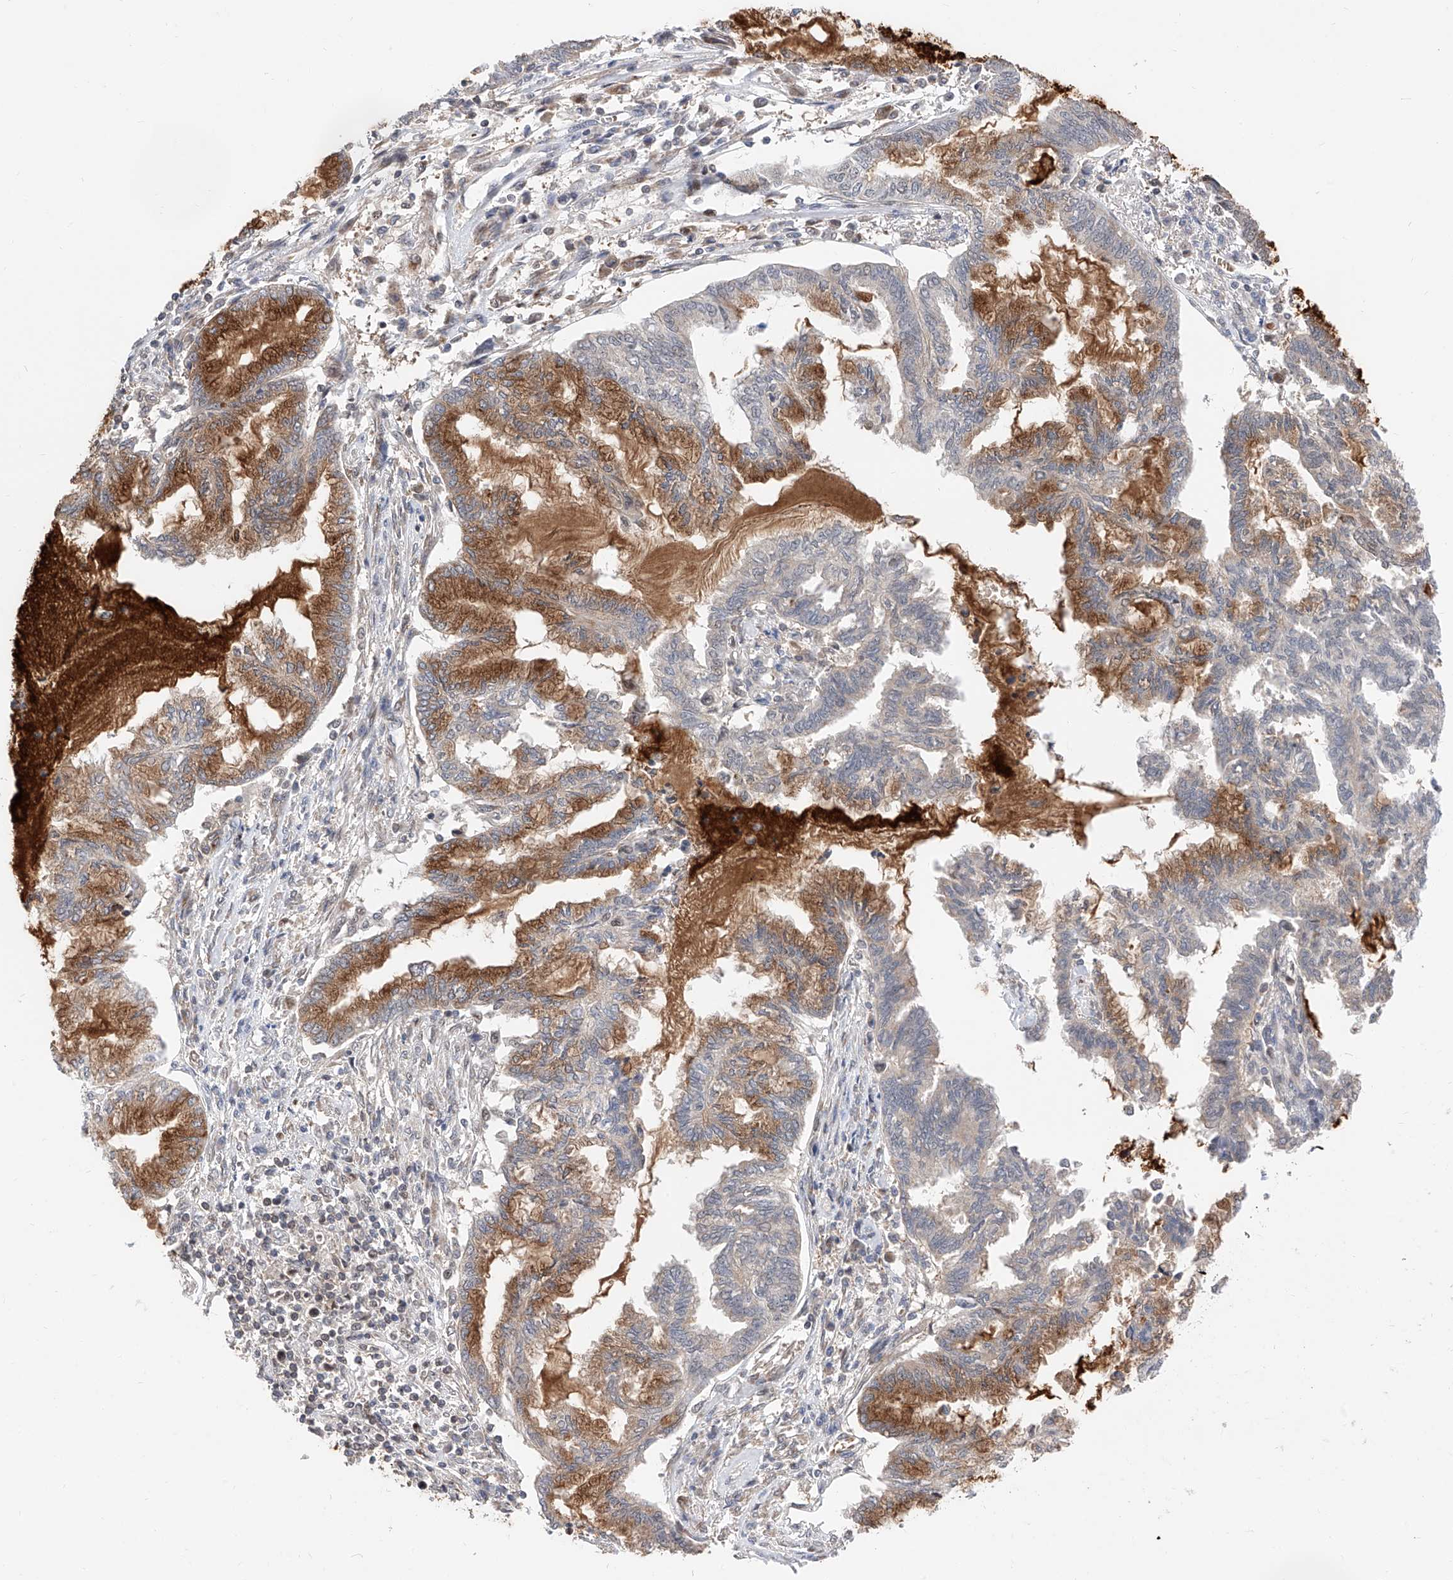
{"staining": {"intensity": "moderate", "quantity": "25%-75%", "location": "cytoplasmic/membranous"}, "tissue": "endometrial cancer", "cell_type": "Tumor cells", "image_type": "cancer", "snomed": [{"axis": "morphology", "description": "Adenocarcinoma, NOS"}, {"axis": "topography", "description": "Endometrium"}], "caption": "Brown immunohistochemical staining in human adenocarcinoma (endometrial) demonstrates moderate cytoplasmic/membranous expression in about 25%-75% of tumor cells.", "gene": "SNRNP200", "patient": {"sex": "female", "age": 86}}